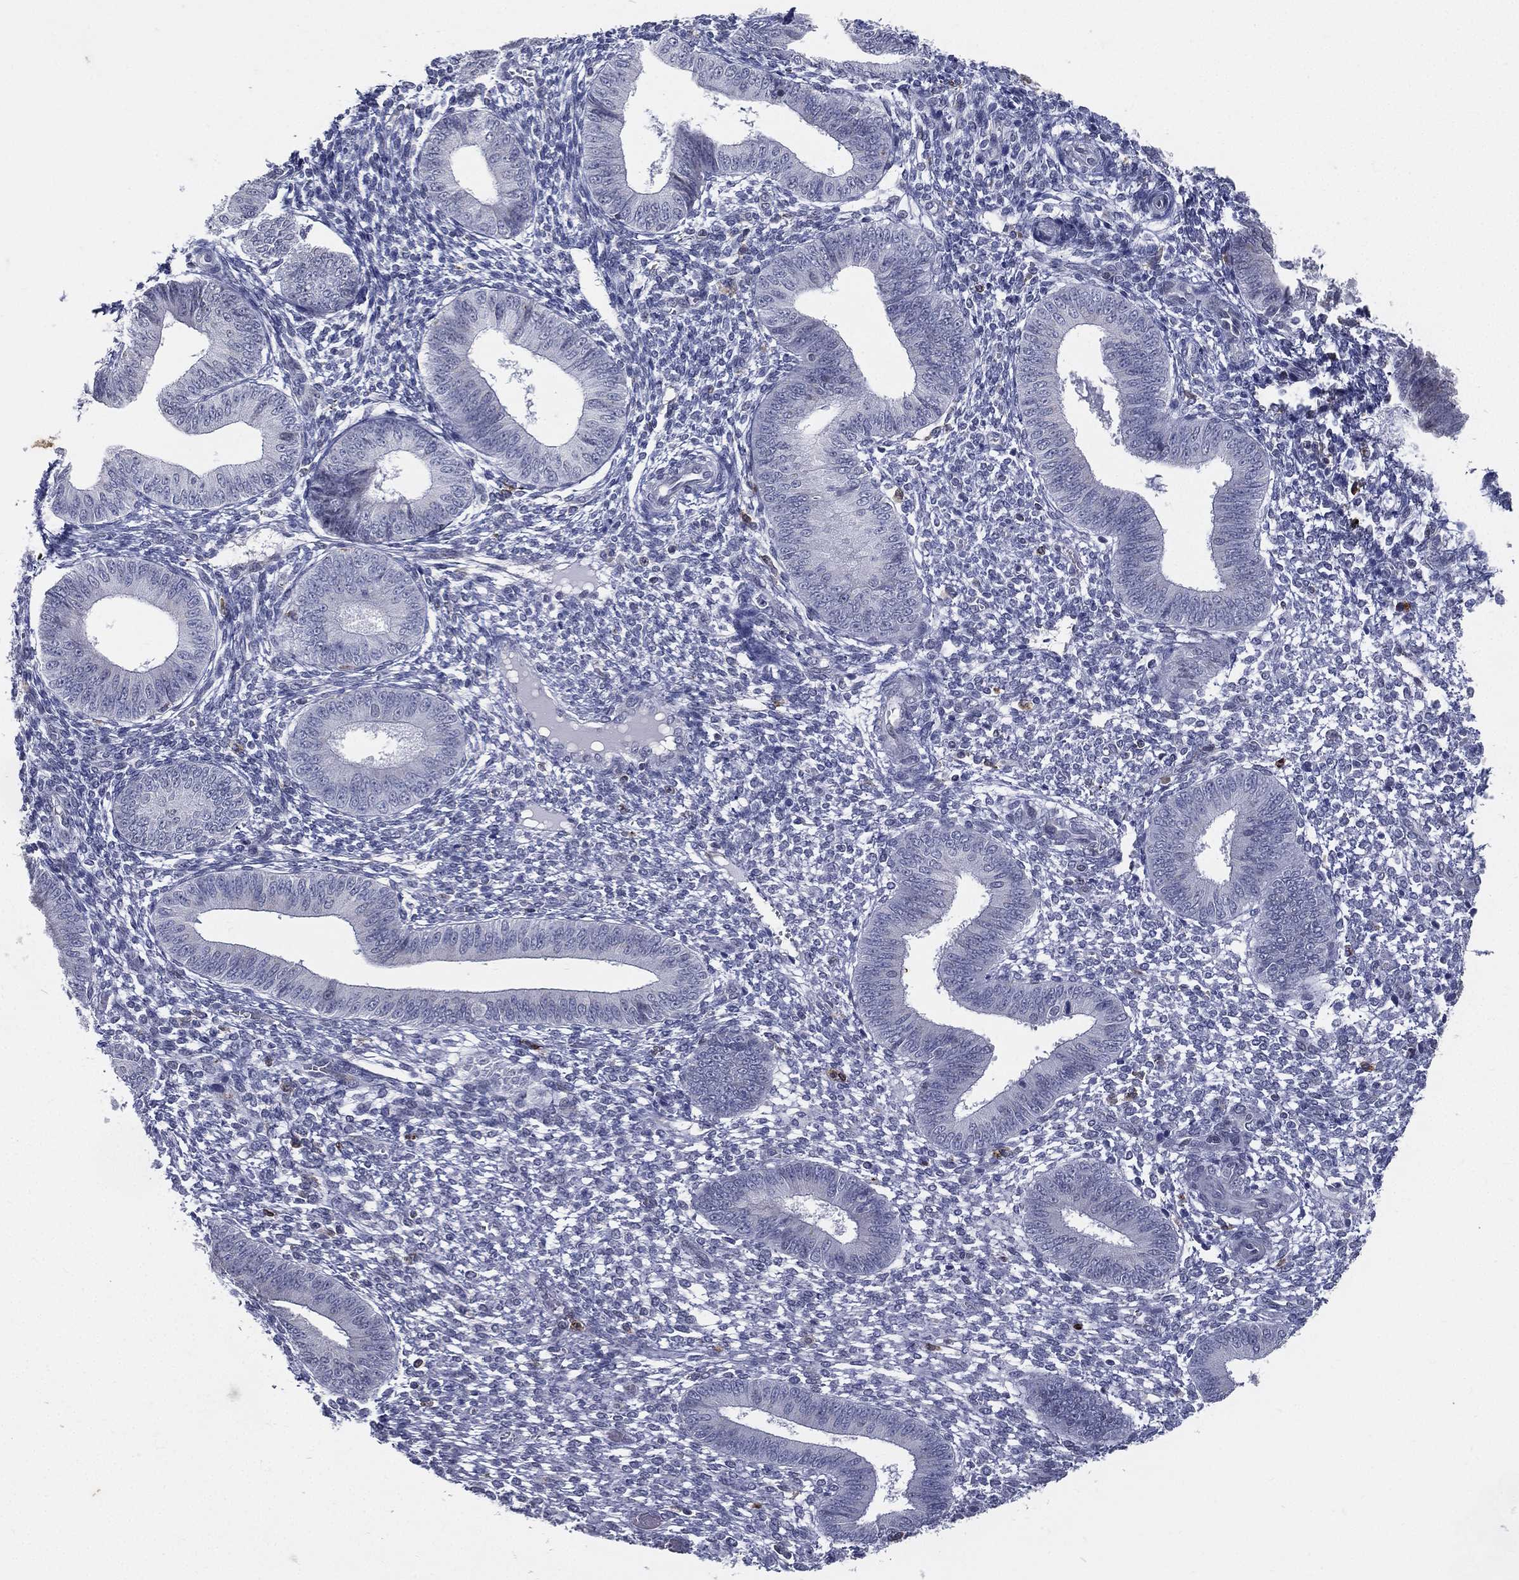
{"staining": {"intensity": "strong", "quantity": "<25%", "location": "cytoplasmic/membranous"}, "tissue": "endometrium", "cell_type": "Cells in endometrial stroma", "image_type": "normal", "snomed": [{"axis": "morphology", "description": "Normal tissue, NOS"}, {"axis": "topography", "description": "Endometrium"}], "caption": "Protein staining of benign endometrium displays strong cytoplasmic/membranous staining in approximately <25% of cells in endometrial stroma. (DAB (3,3'-diaminobenzidine) IHC with brightfield microscopy, high magnification).", "gene": "EVI2B", "patient": {"sex": "female", "age": 42}}